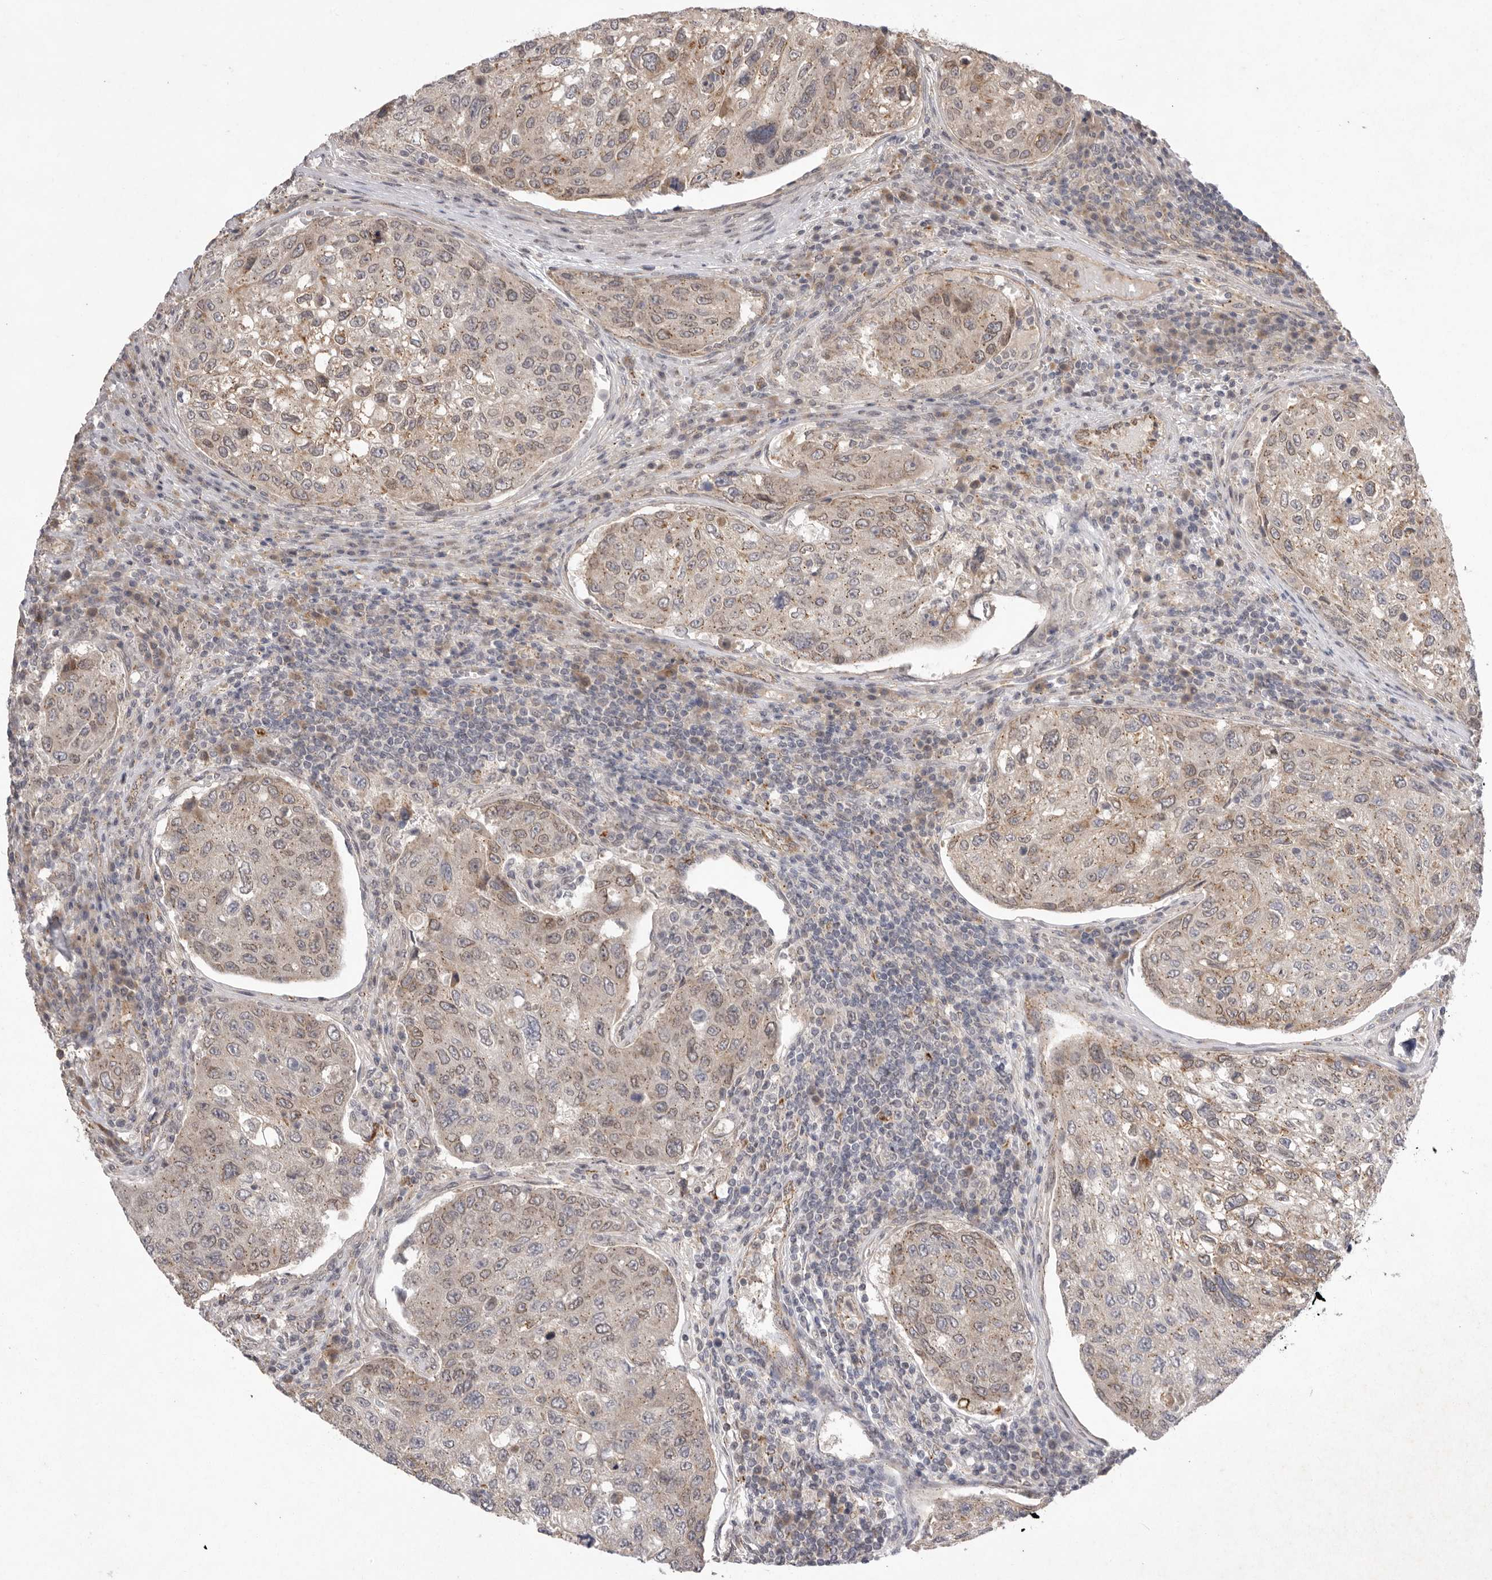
{"staining": {"intensity": "moderate", "quantity": "25%-75%", "location": "cytoplasmic/membranous"}, "tissue": "urothelial cancer", "cell_type": "Tumor cells", "image_type": "cancer", "snomed": [{"axis": "morphology", "description": "Urothelial carcinoma, High grade"}, {"axis": "topography", "description": "Lymph node"}, {"axis": "topography", "description": "Urinary bladder"}], "caption": "High-grade urothelial carcinoma stained with immunohistochemistry exhibits moderate cytoplasmic/membranous staining in about 25%-75% of tumor cells.", "gene": "TLR3", "patient": {"sex": "male", "age": 51}}